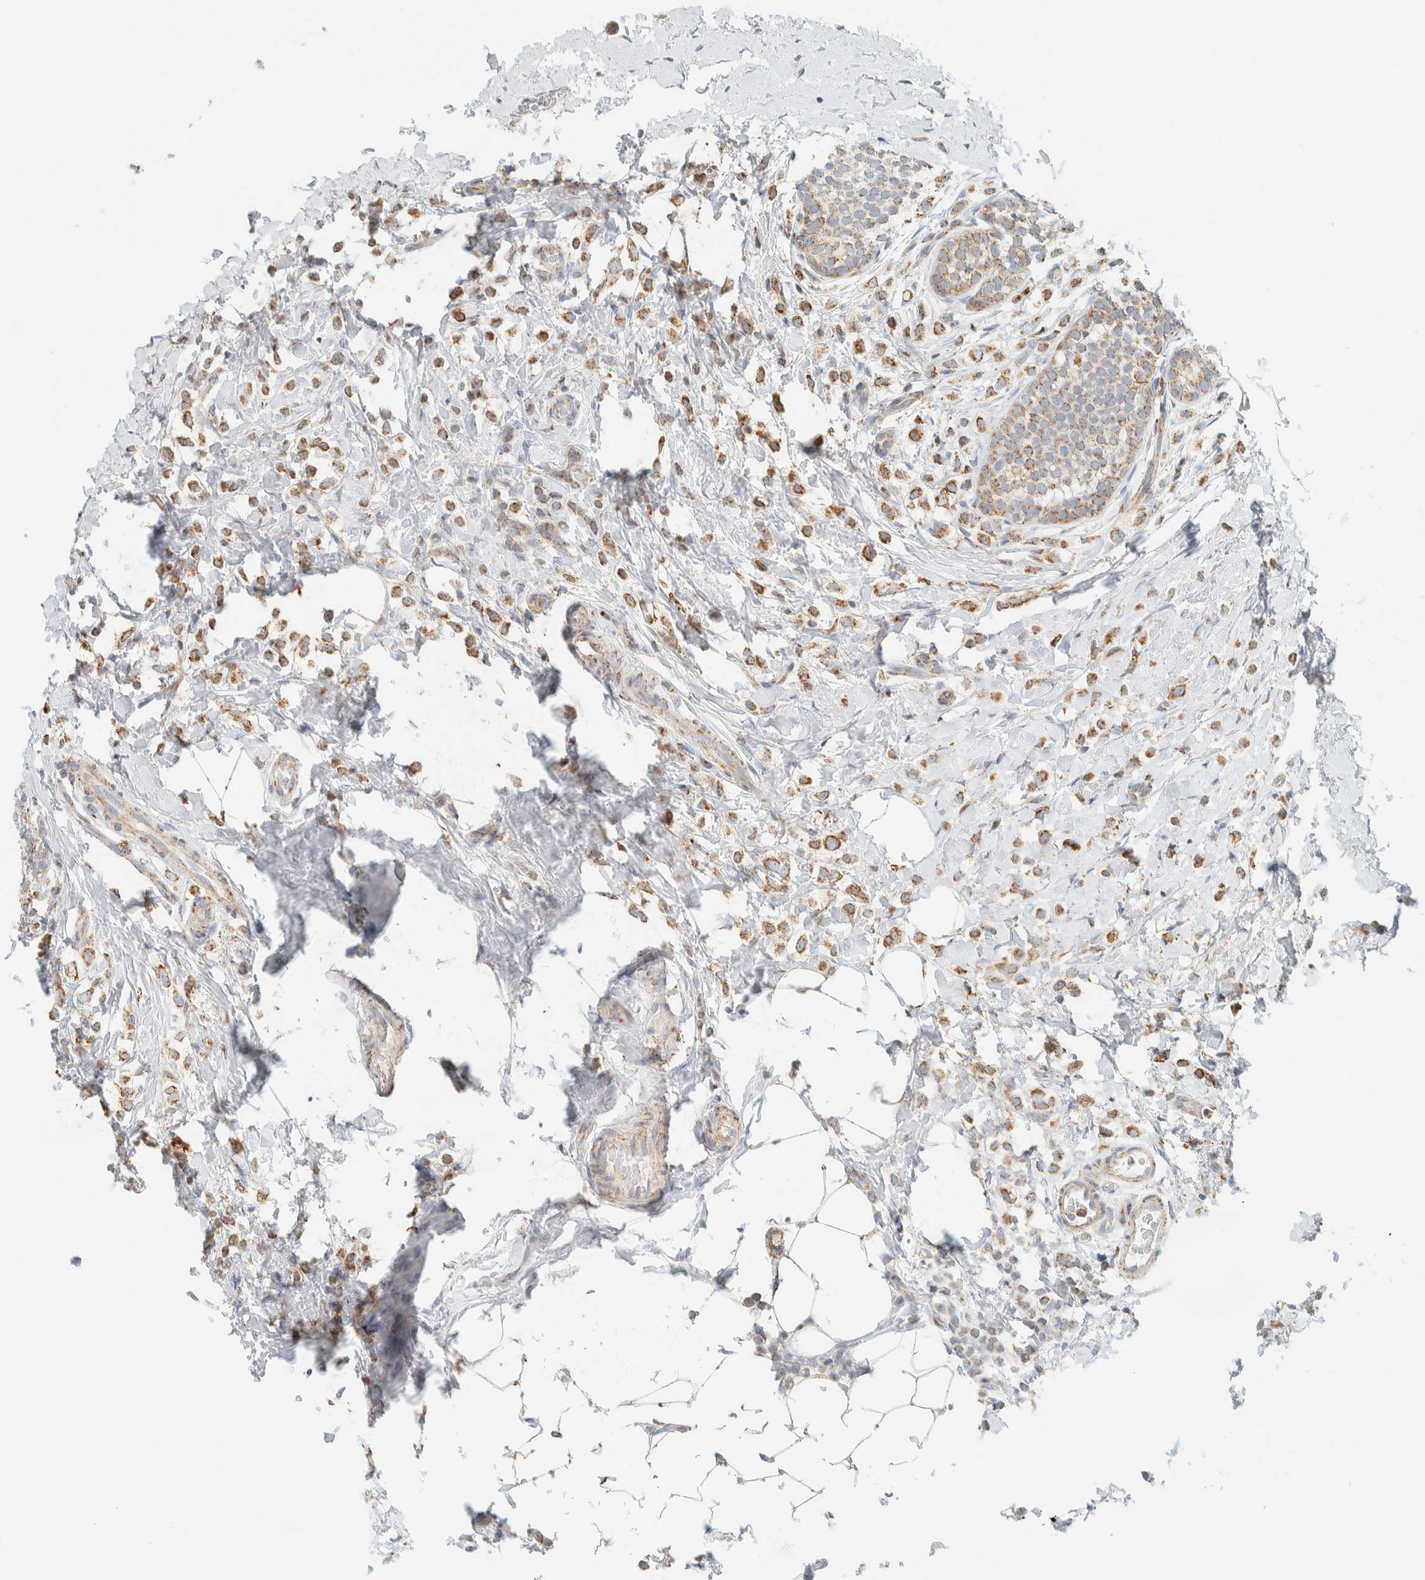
{"staining": {"intensity": "moderate", "quantity": ">75%", "location": "cytoplasmic/membranous"}, "tissue": "breast cancer", "cell_type": "Tumor cells", "image_type": "cancer", "snomed": [{"axis": "morphology", "description": "Lobular carcinoma"}, {"axis": "topography", "description": "Breast"}], "caption": "Breast lobular carcinoma stained with IHC reveals moderate cytoplasmic/membranous expression in approximately >75% of tumor cells. The protein of interest is stained brown, and the nuclei are stained in blue (DAB (3,3'-diaminobenzidine) IHC with brightfield microscopy, high magnification).", "gene": "KIFAP3", "patient": {"sex": "female", "age": 50}}